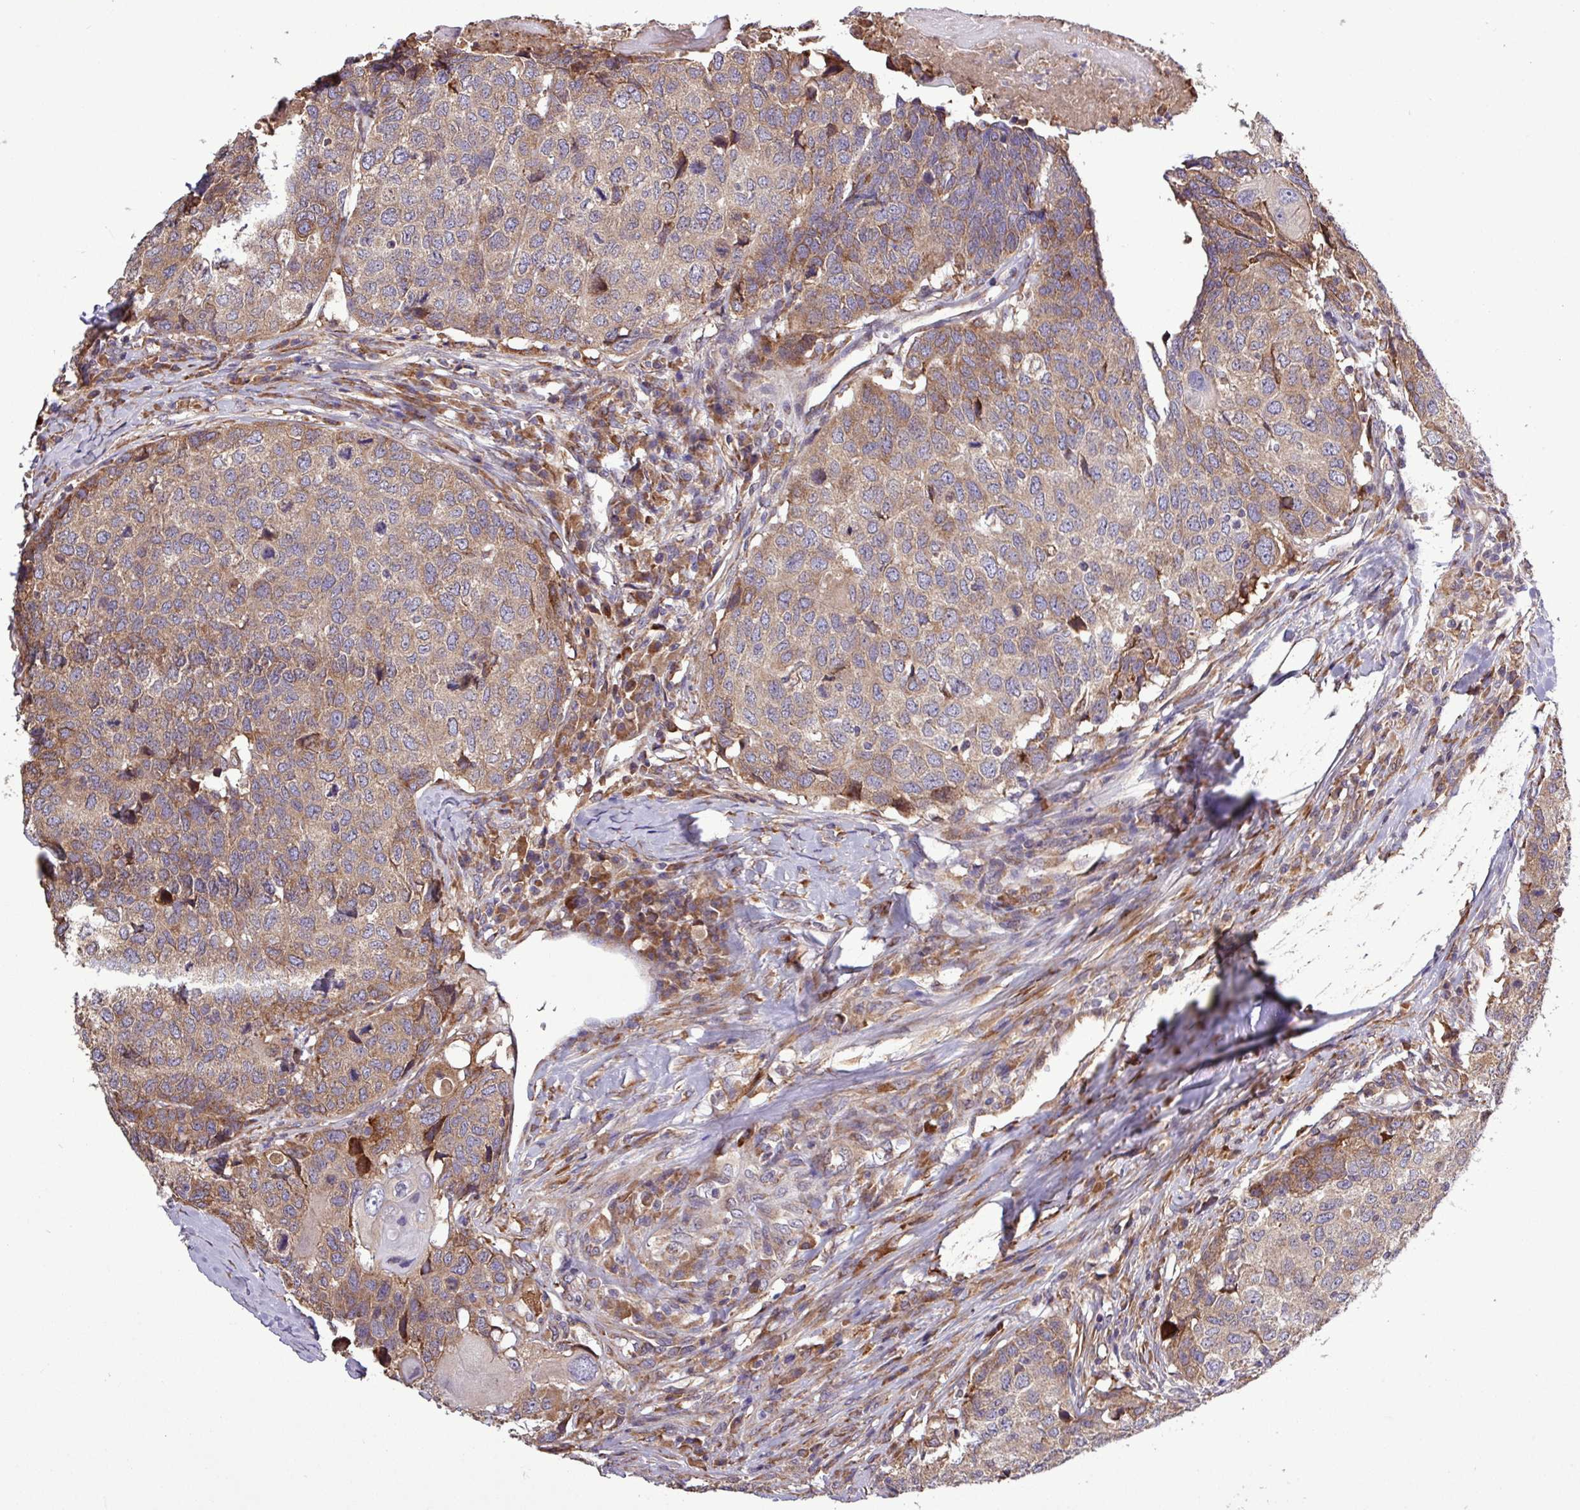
{"staining": {"intensity": "moderate", "quantity": ">75%", "location": "cytoplasmic/membranous"}, "tissue": "head and neck cancer", "cell_type": "Tumor cells", "image_type": "cancer", "snomed": [{"axis": "morphology", "description": "Squamous cell carcinoma, NOS"}, {"axis": "topography", "description": "Head-Neck"}], "caption": "The micrograph displays a brown stain indicating the presence of a protein in the cytoplasmic/membranous of tumor cells in head and neck squamous cell carcinoma.", "gene": "MEGF6", "patient": {"sex": "male", "age": 66}}